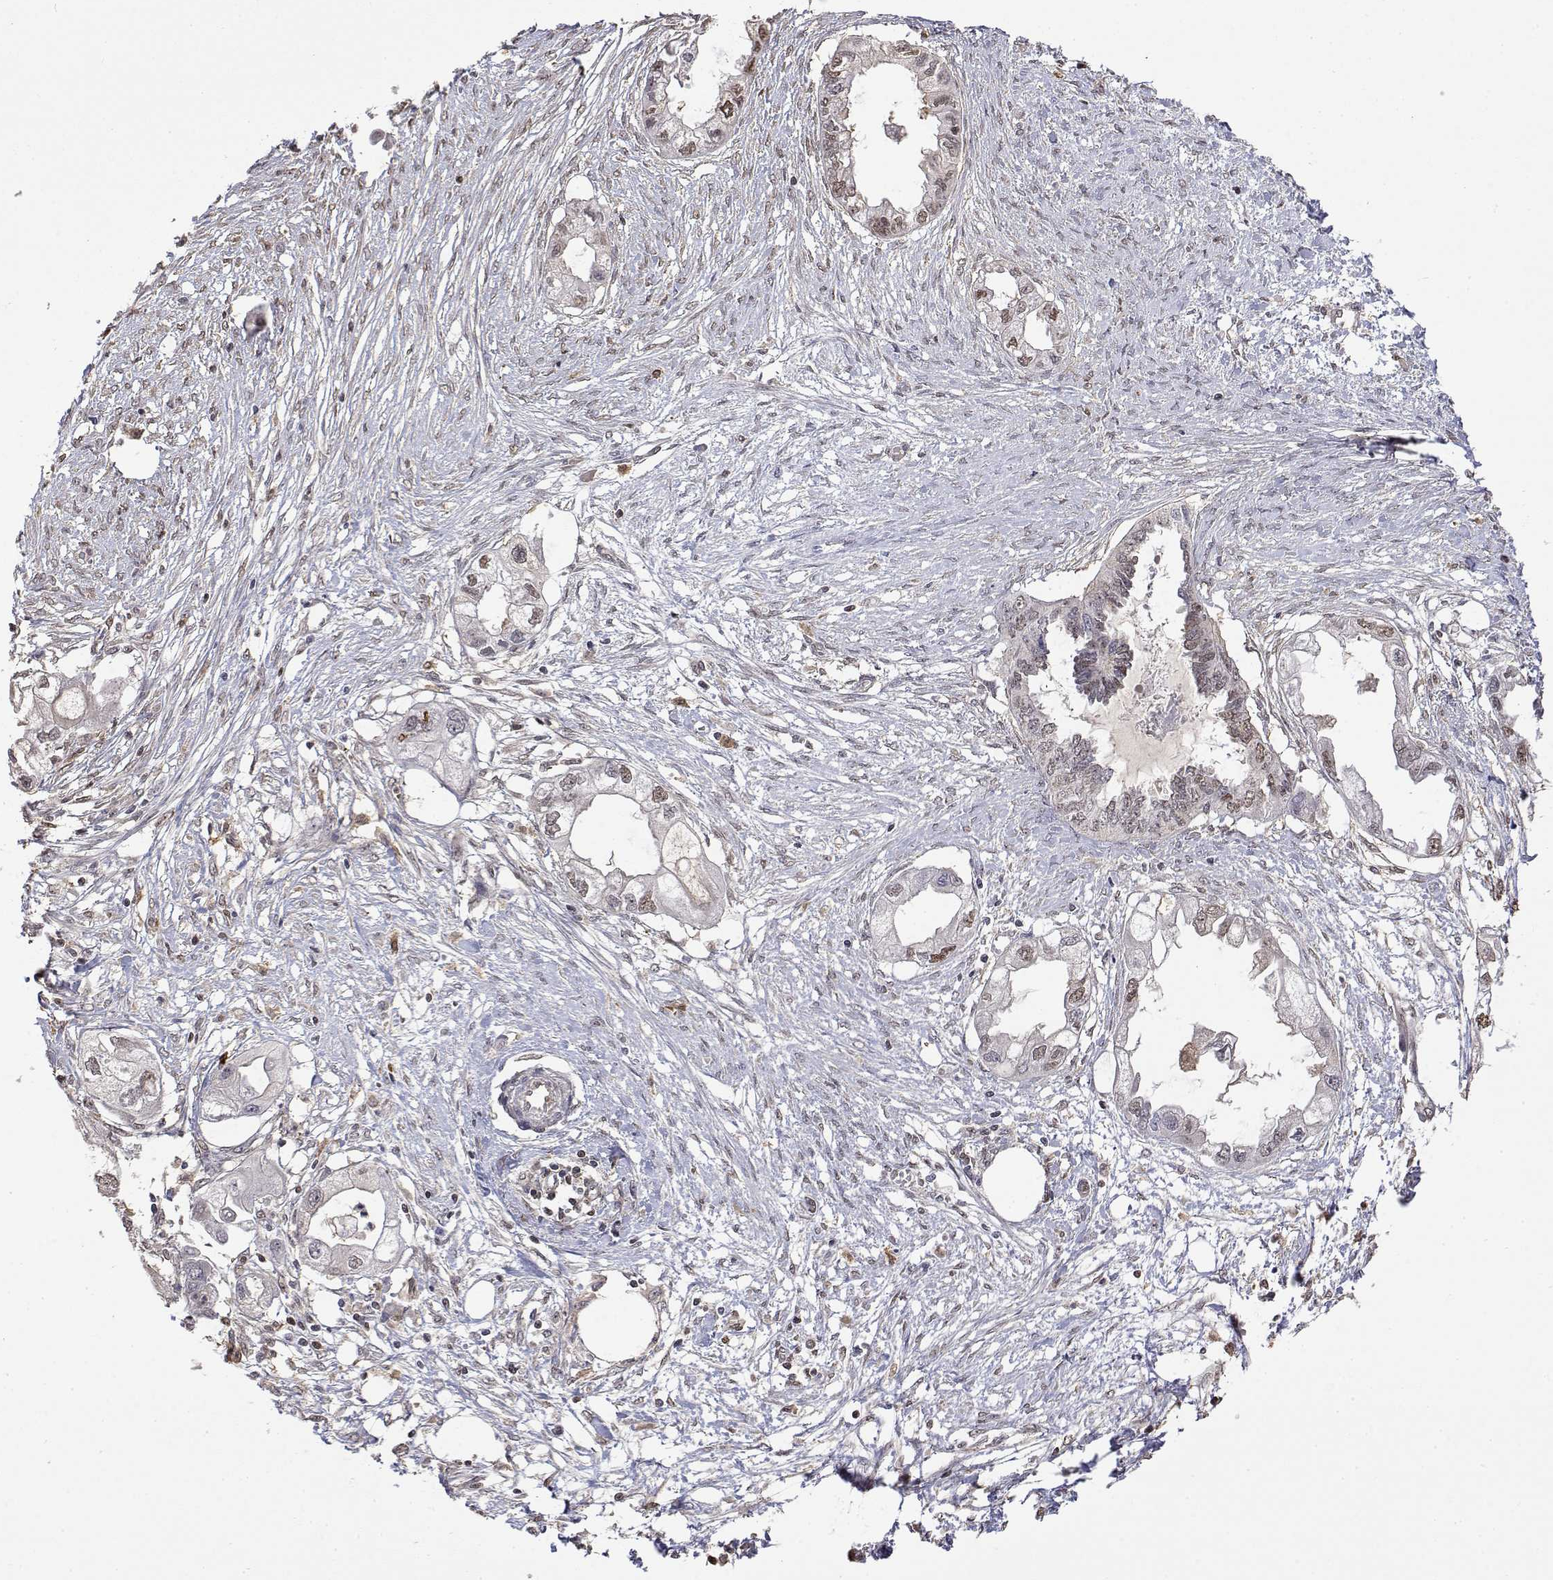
{"staining": {"intensity": "weak", "quantity": "25%-75%", "location": "nuclear"}, "tissue": "endometrial cancer", "cell_type": "Tumor cells", "image_type": "cancer", "snomed": [{"axis": "morphology", "description": "Adenocarcinoma, NOS"}, {"axis": "morphology", "description": "Adenocarcinoma, metastatic, NOS"}, {"axis": "topography", "description": "Adipose tissue"}, {"axis": "topography", "description": "Endometrium"}], "caption": "Immunohistochemical staining of endometrial cancer reveals low levels of weak nuclear expression in approximately 25%-75% of tumor cells.", "gene": "TPI1", "patient": {"sex": "female", "age": 67}}